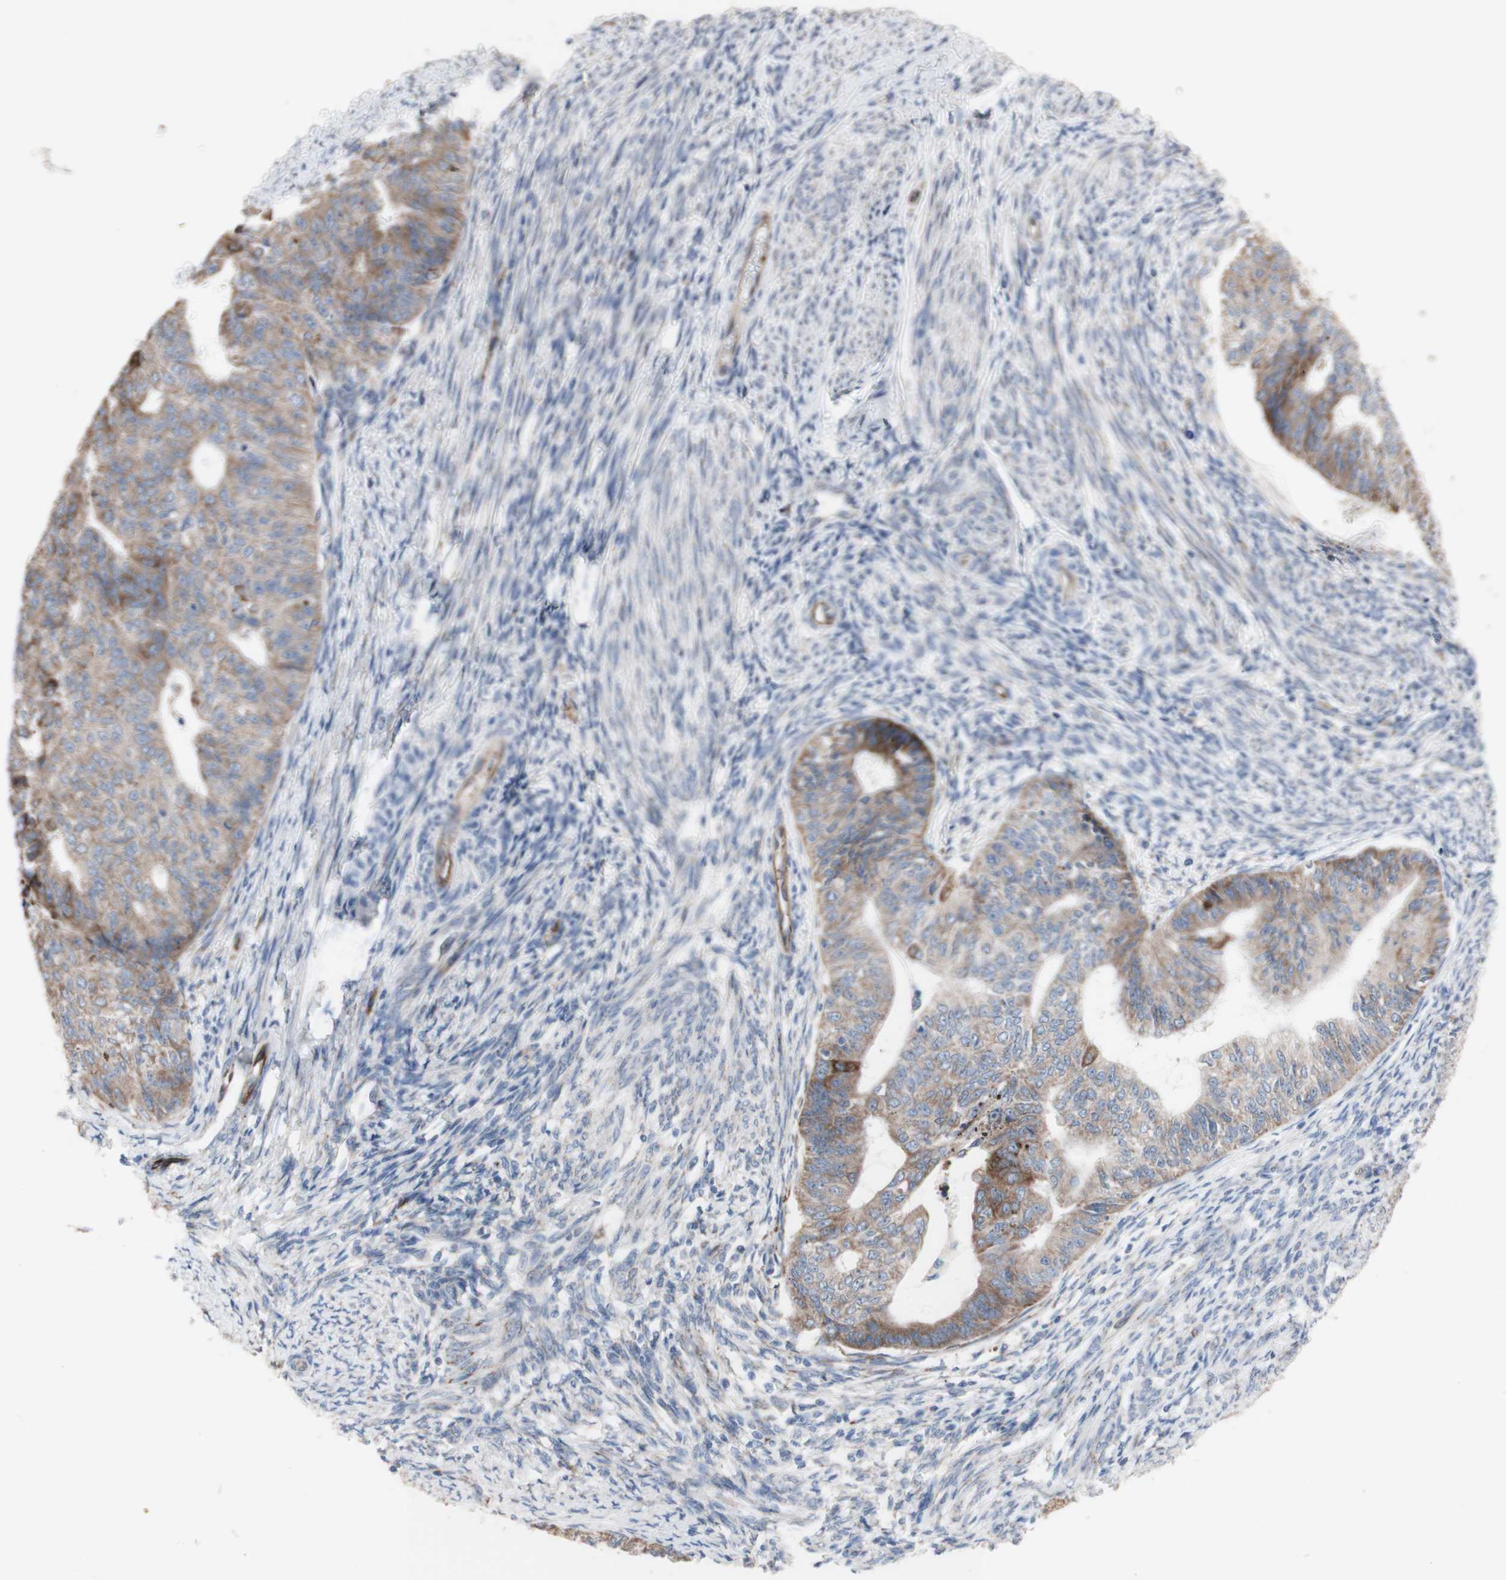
{"staining": {"intensity": "moderate", "quantity": ">75%", "location": "cytoplasmic/membranous"}, "tissue": "endometrial cancer", "cell_type": "Tumor cells", "image_type": "cancer", "snomed": [{"axis": "morphology", "description": "Adenocarcinoma, NOS"}, {"axis": "topography", "description": "Endometrium"}], "caption": "Immunohistochemistry (IHC) of human endometrial adenocarcinoma displays medium levels of moderate cytoplasmic/membranous staining in about >75% of tumor cells.", "gene": "AGPAT5", "patient": {"sex": "female", "age": 32}}